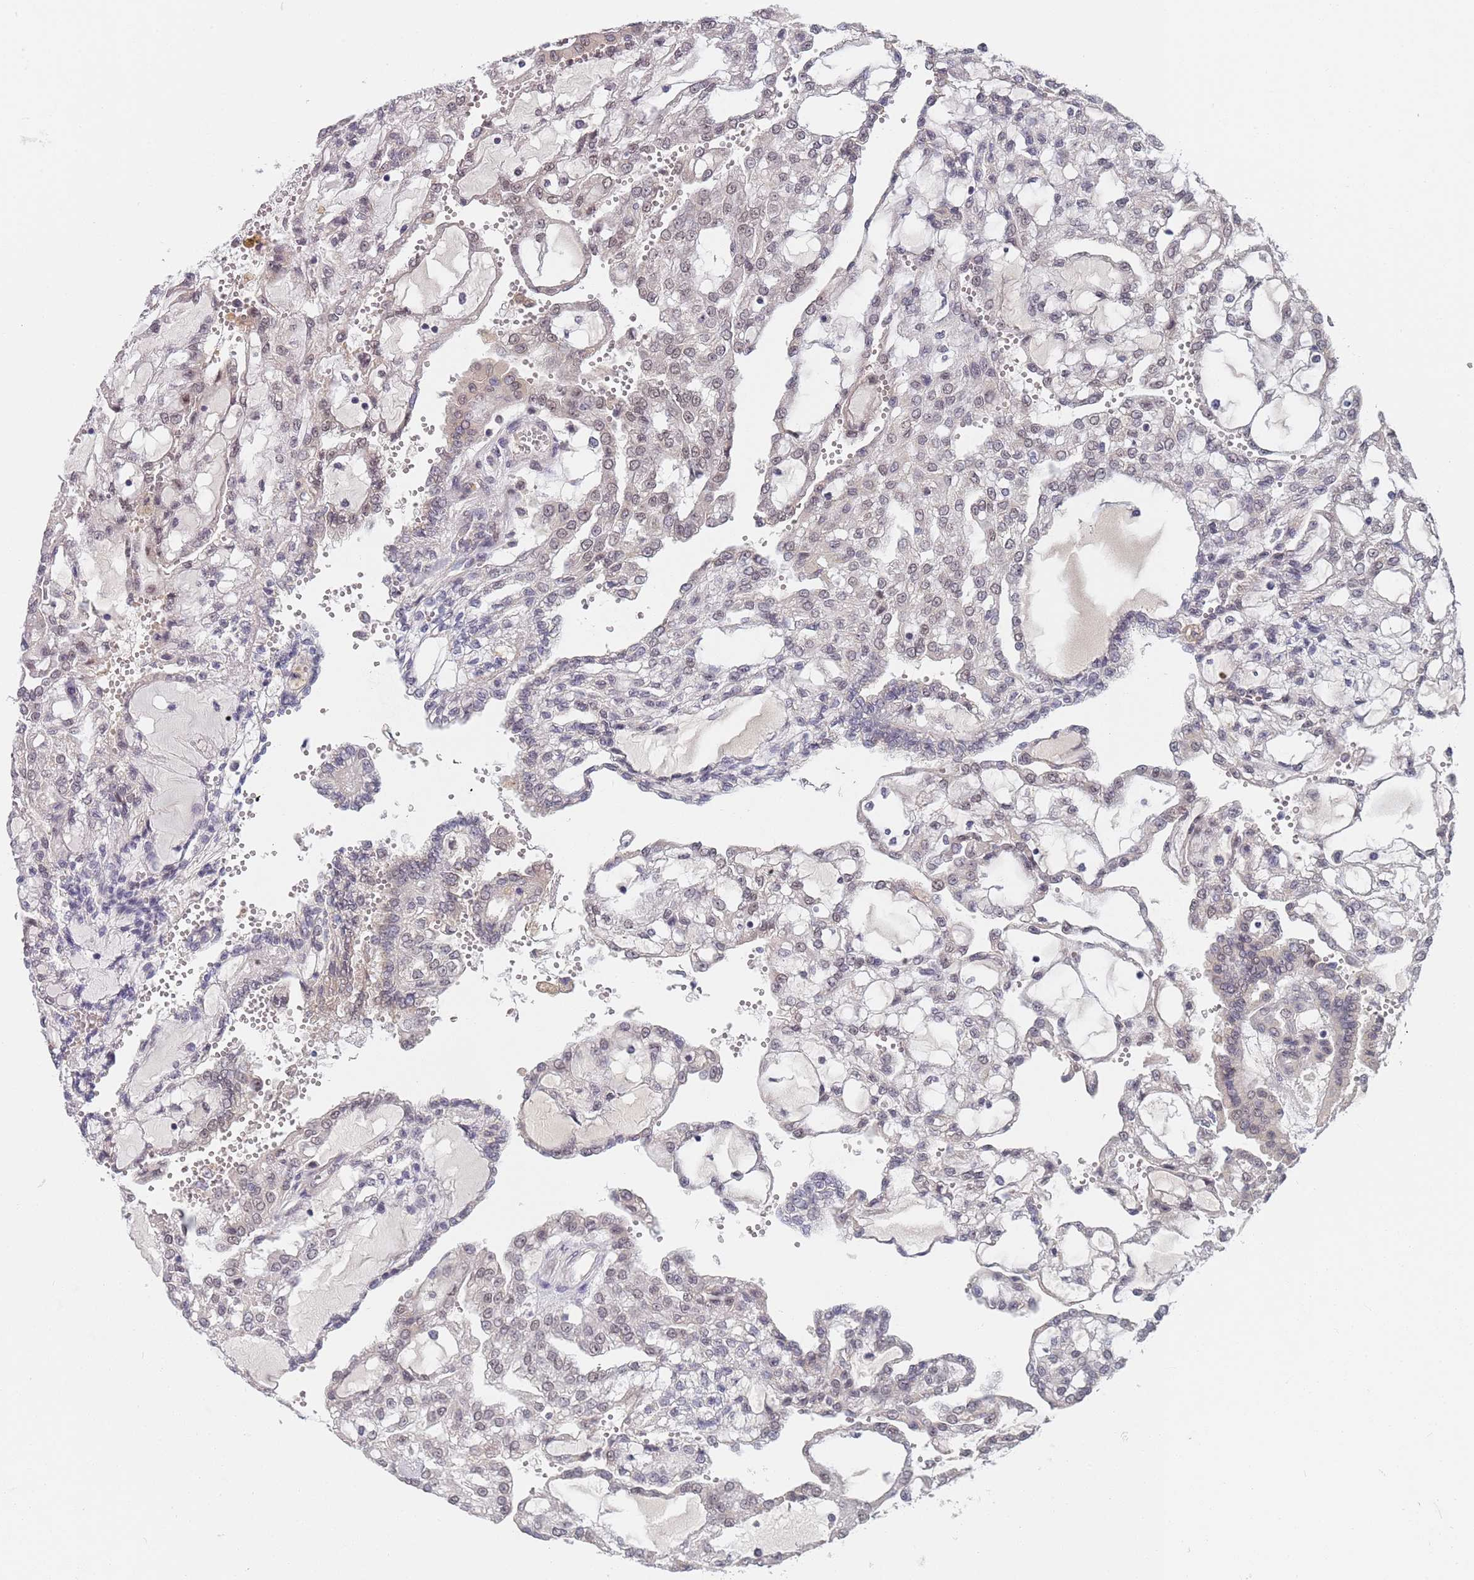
{"staining": {"intensity": "moderate", "quantity": "<25%", "location": "nuclear"}, "tissue": "renal cancer", "cell_type": "Tumor cells", "image_type": "cancer", "snomed": [{"axis": "morphology", "description": "Adenocarcinoma, NOS"}, {"axis": "topography", "description": "Kidney"}], "caption": "Renal cancer stained for a protein (brown) demonstrates moderate nuclear positive staining in approximately <25% of tumor cells.", "gene": "B4GALT4", "patient": {"sex": "male", "age": 63}}